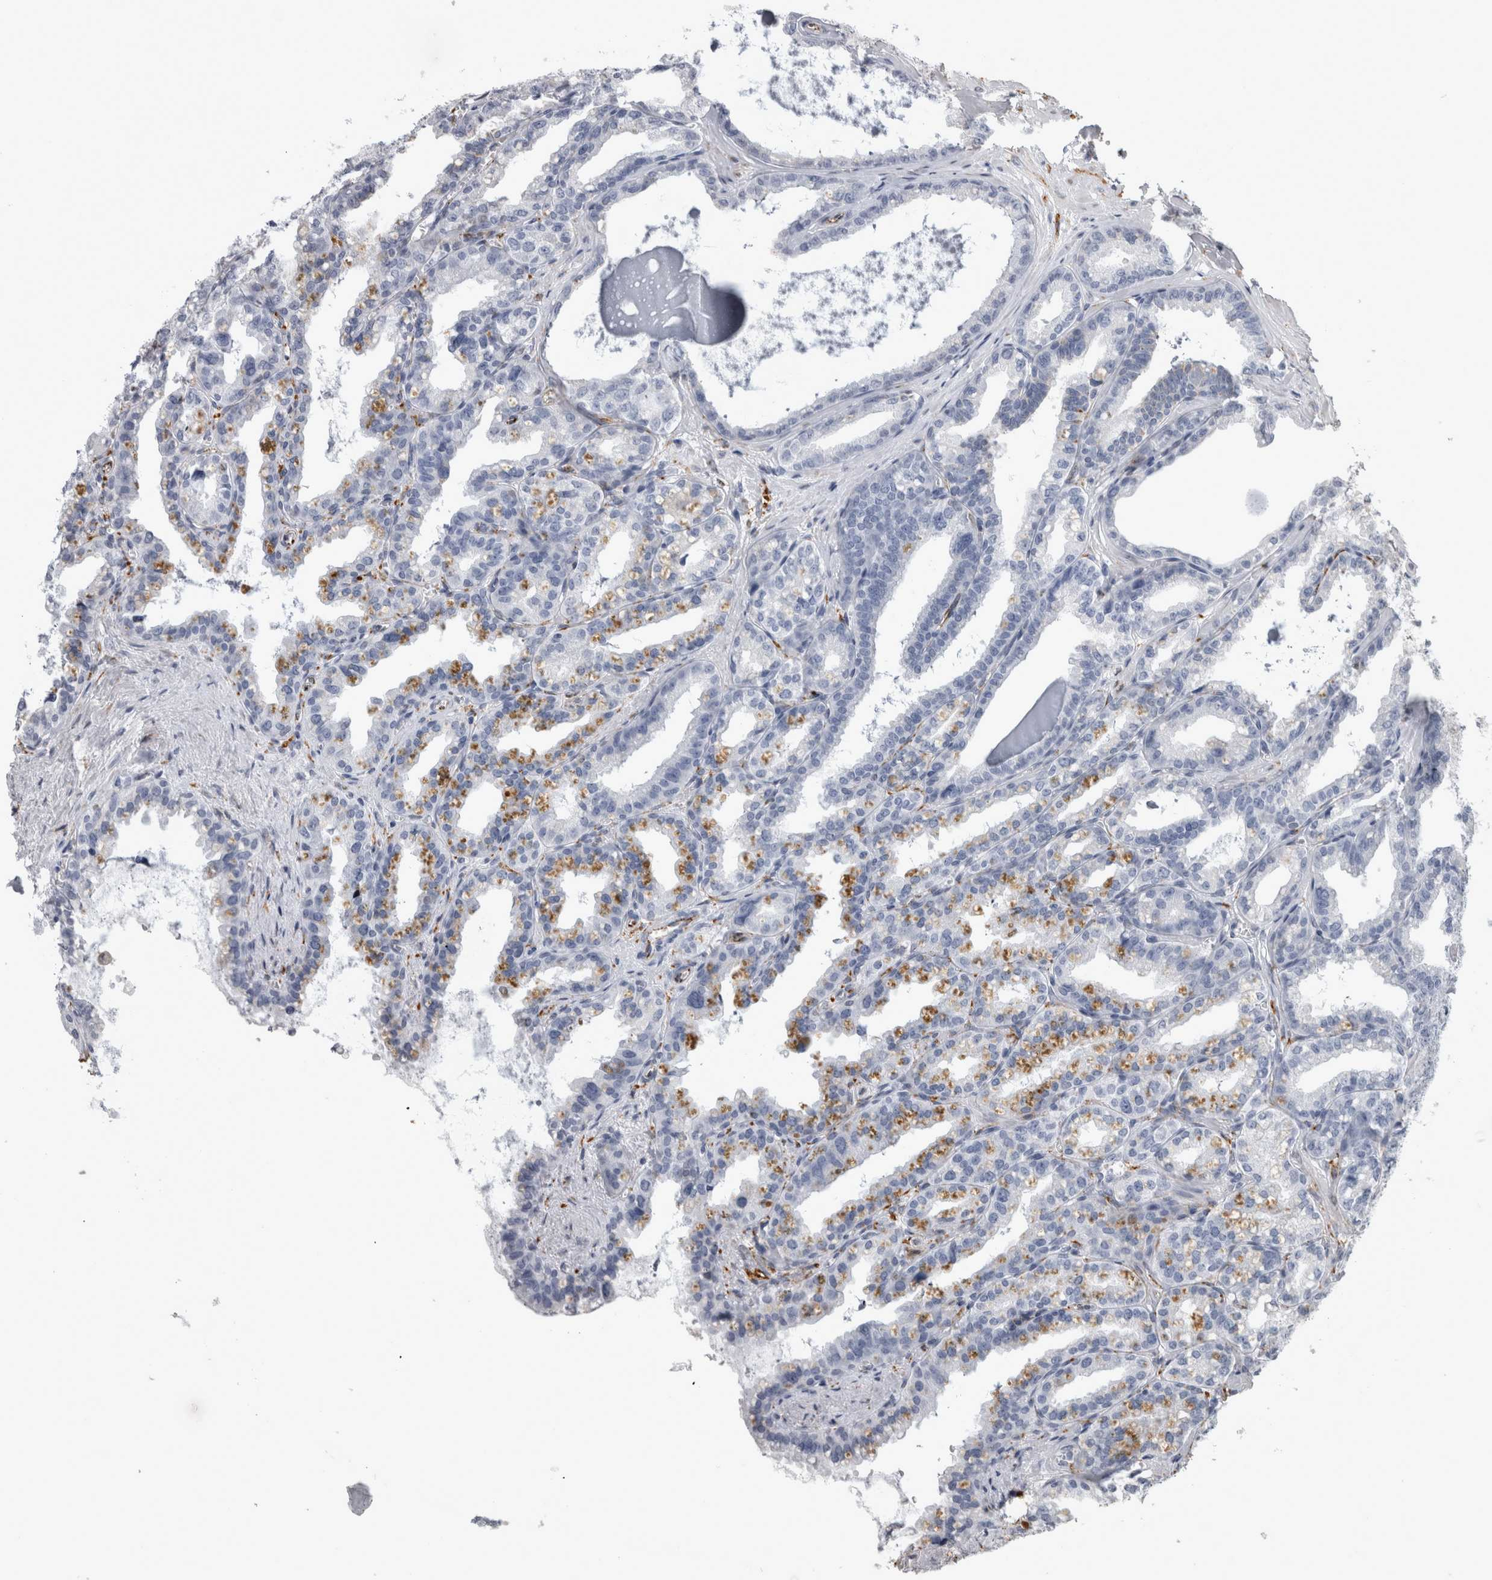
{"staining": {"intensity": "negative", "quantity": "none", "location": "none"}, "tissue": "seminal vesicle", "cell_type": "Glandular cells", "image_type": "normal", "snomed": [{"axis": "morphology", "description": "Normal tissue, NOS"}, {"axis": "topography", "description": "Prostate"}, {"axis": "topography", "description": "Seminal veicle"}], "caption": "Human seminal vesicle stained for a protein using immunohistochemistry (IHC) shows no positivity in glandular cells.", "gene": "ACOT7", "patient": {"sex": "male", "age": 51}}